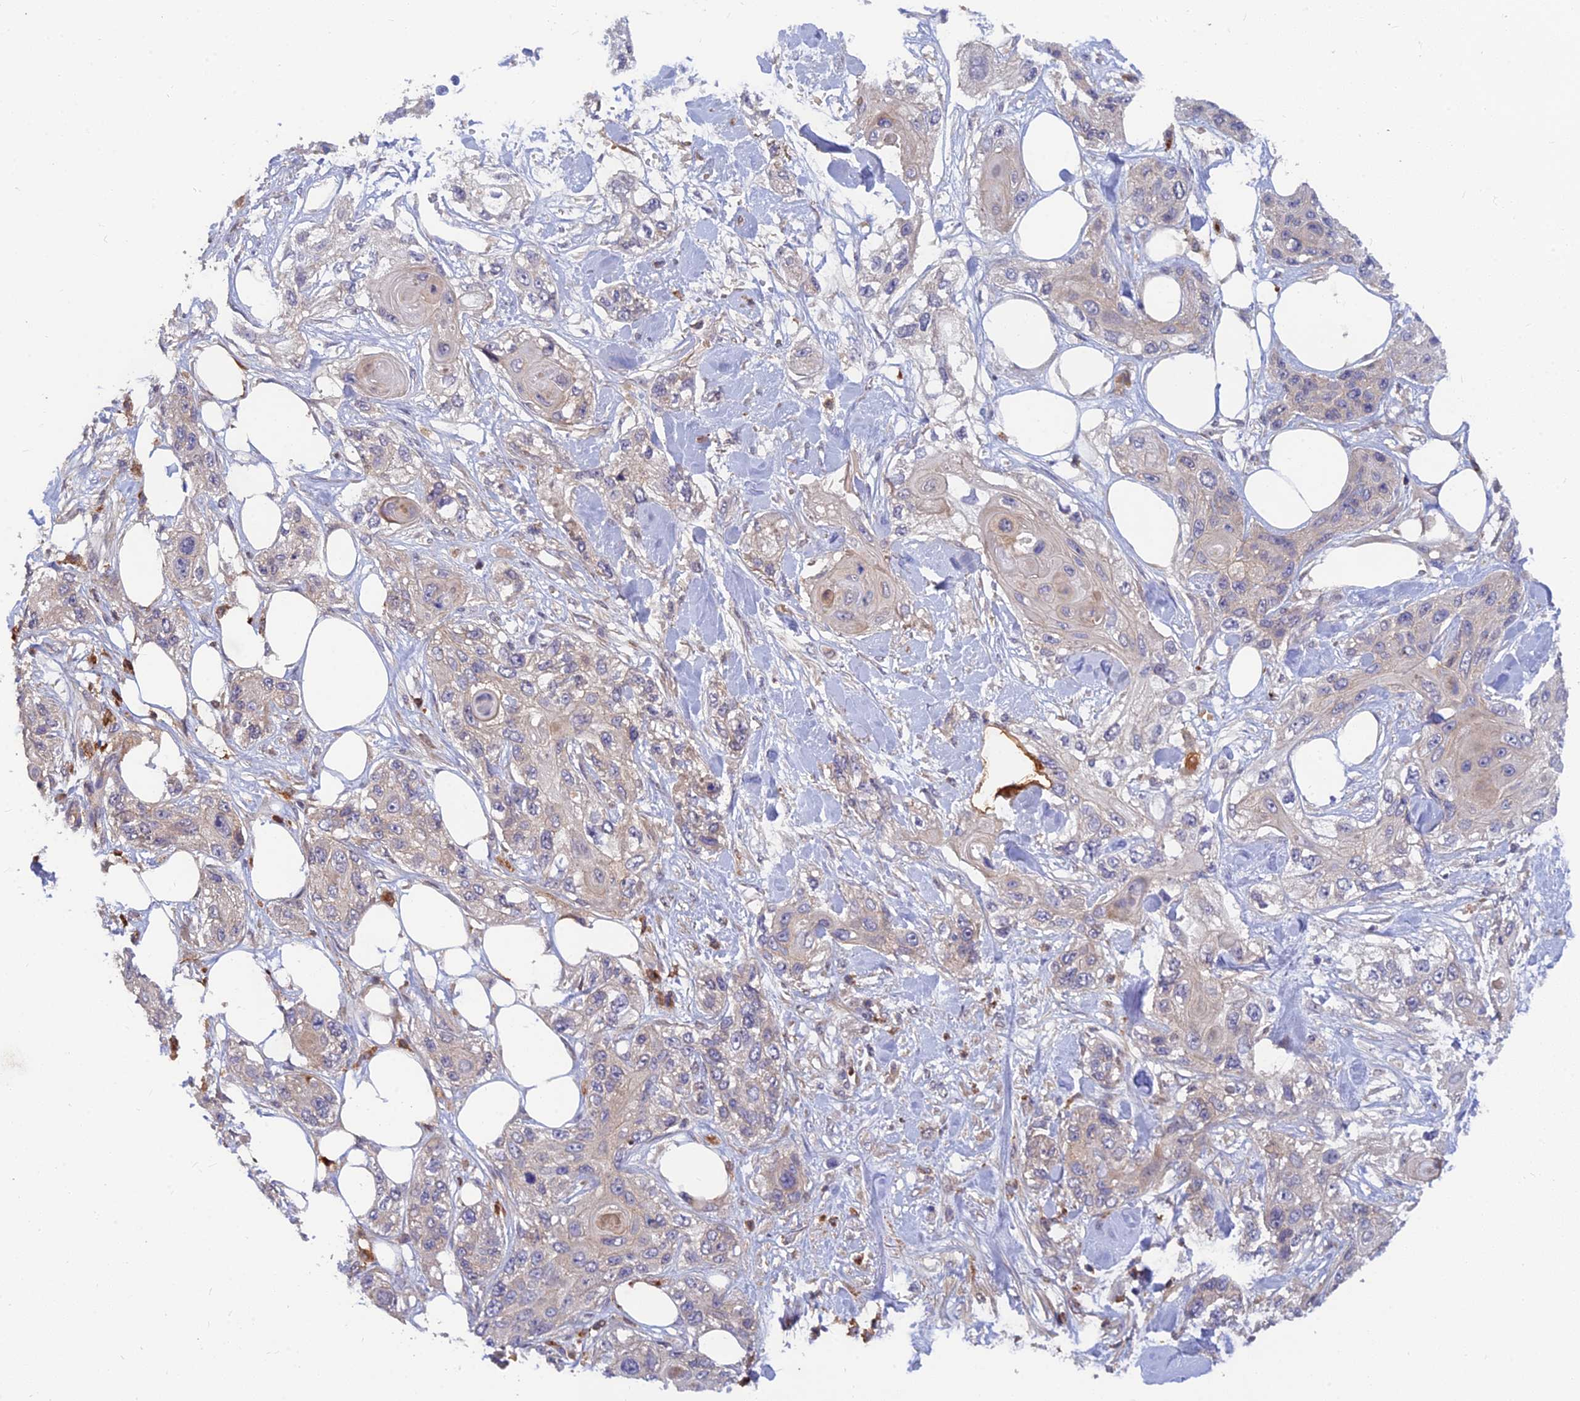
{"staining": {"intensity": "negative", "quantity": "none", "location": "none"}, "tissue": "skin cancer", "cell_type": "Tumor cells", "image_type": "cancer", "snomed": [{"axis": "morphology", "description": "Normal tissue, NOS"}, {"axis": "morphology", "description": "Squamous cell carcinoma, NOS"}, {"axis": "topography", "description": "Skin"}], "caption": "There is no significant positivity in tumor cells of squamous cell carcinoma (skin).", "gene": "FAM151B", "patient": {"sex": "male", "age": 72}}